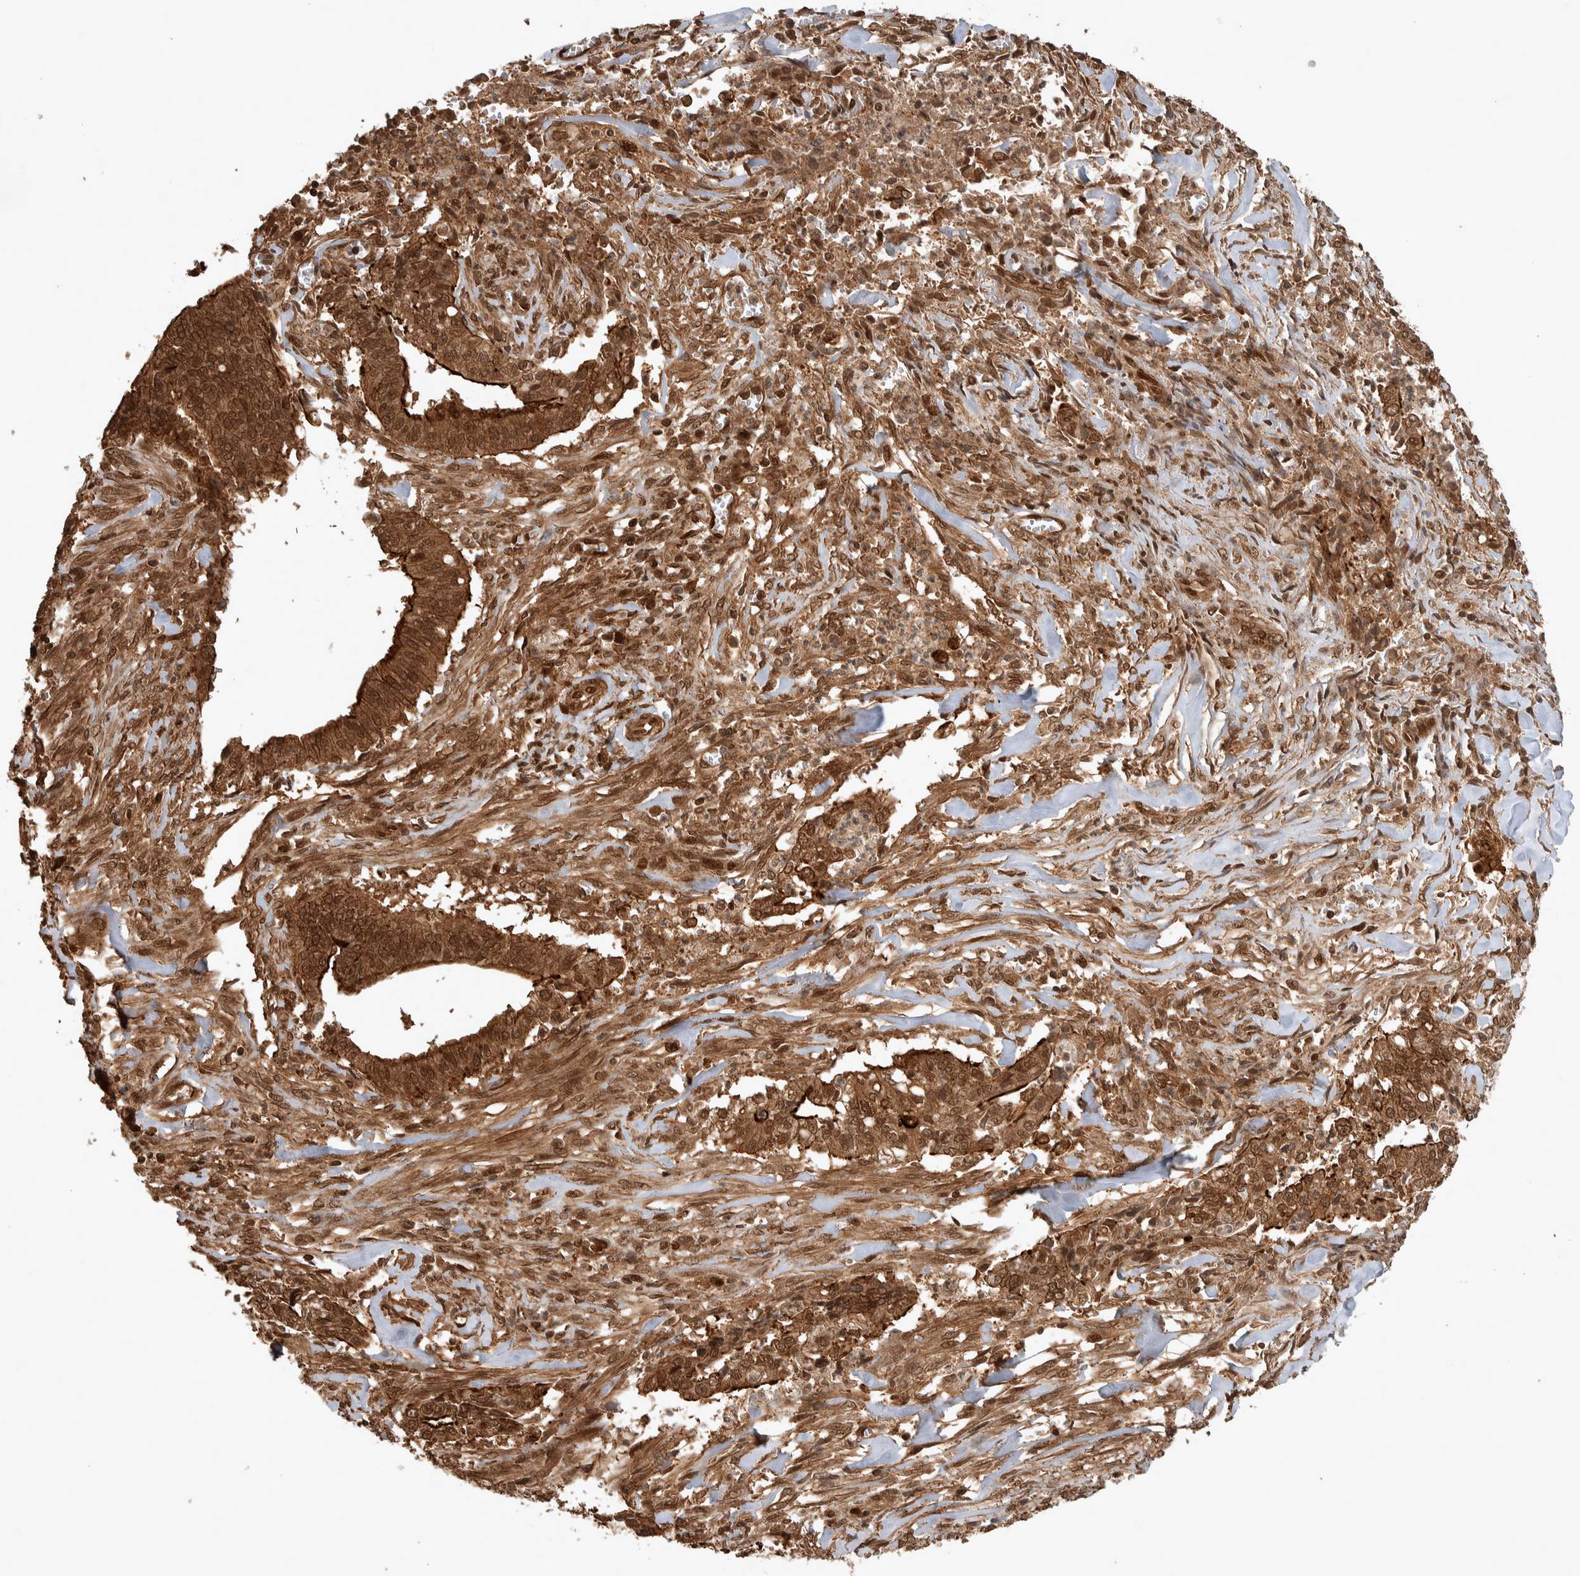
{"staining": {"intensity": "moderate", "quantity": ">75%", "location": "cytoplasmic/membranous,nuclear"}, "tissue": "cervical cancer", "cell_type": "Tumor cells", "image_type": "cancer", "snomed": [{"axis": "morphology", "description": "Adenocarcinoma, NOS"}, {"axis": "topography", "description": "Cervix"}], "caption": "Immunohistochemistry (IHC) of cervical adenocarcinoma exhibits medium levels of moderate cytoplasmic/membranous and nuclear positivity in approximately >75% of tumor cells.", "gene": "CNTROB", "patient": {"sex": "female", "age": 44}}